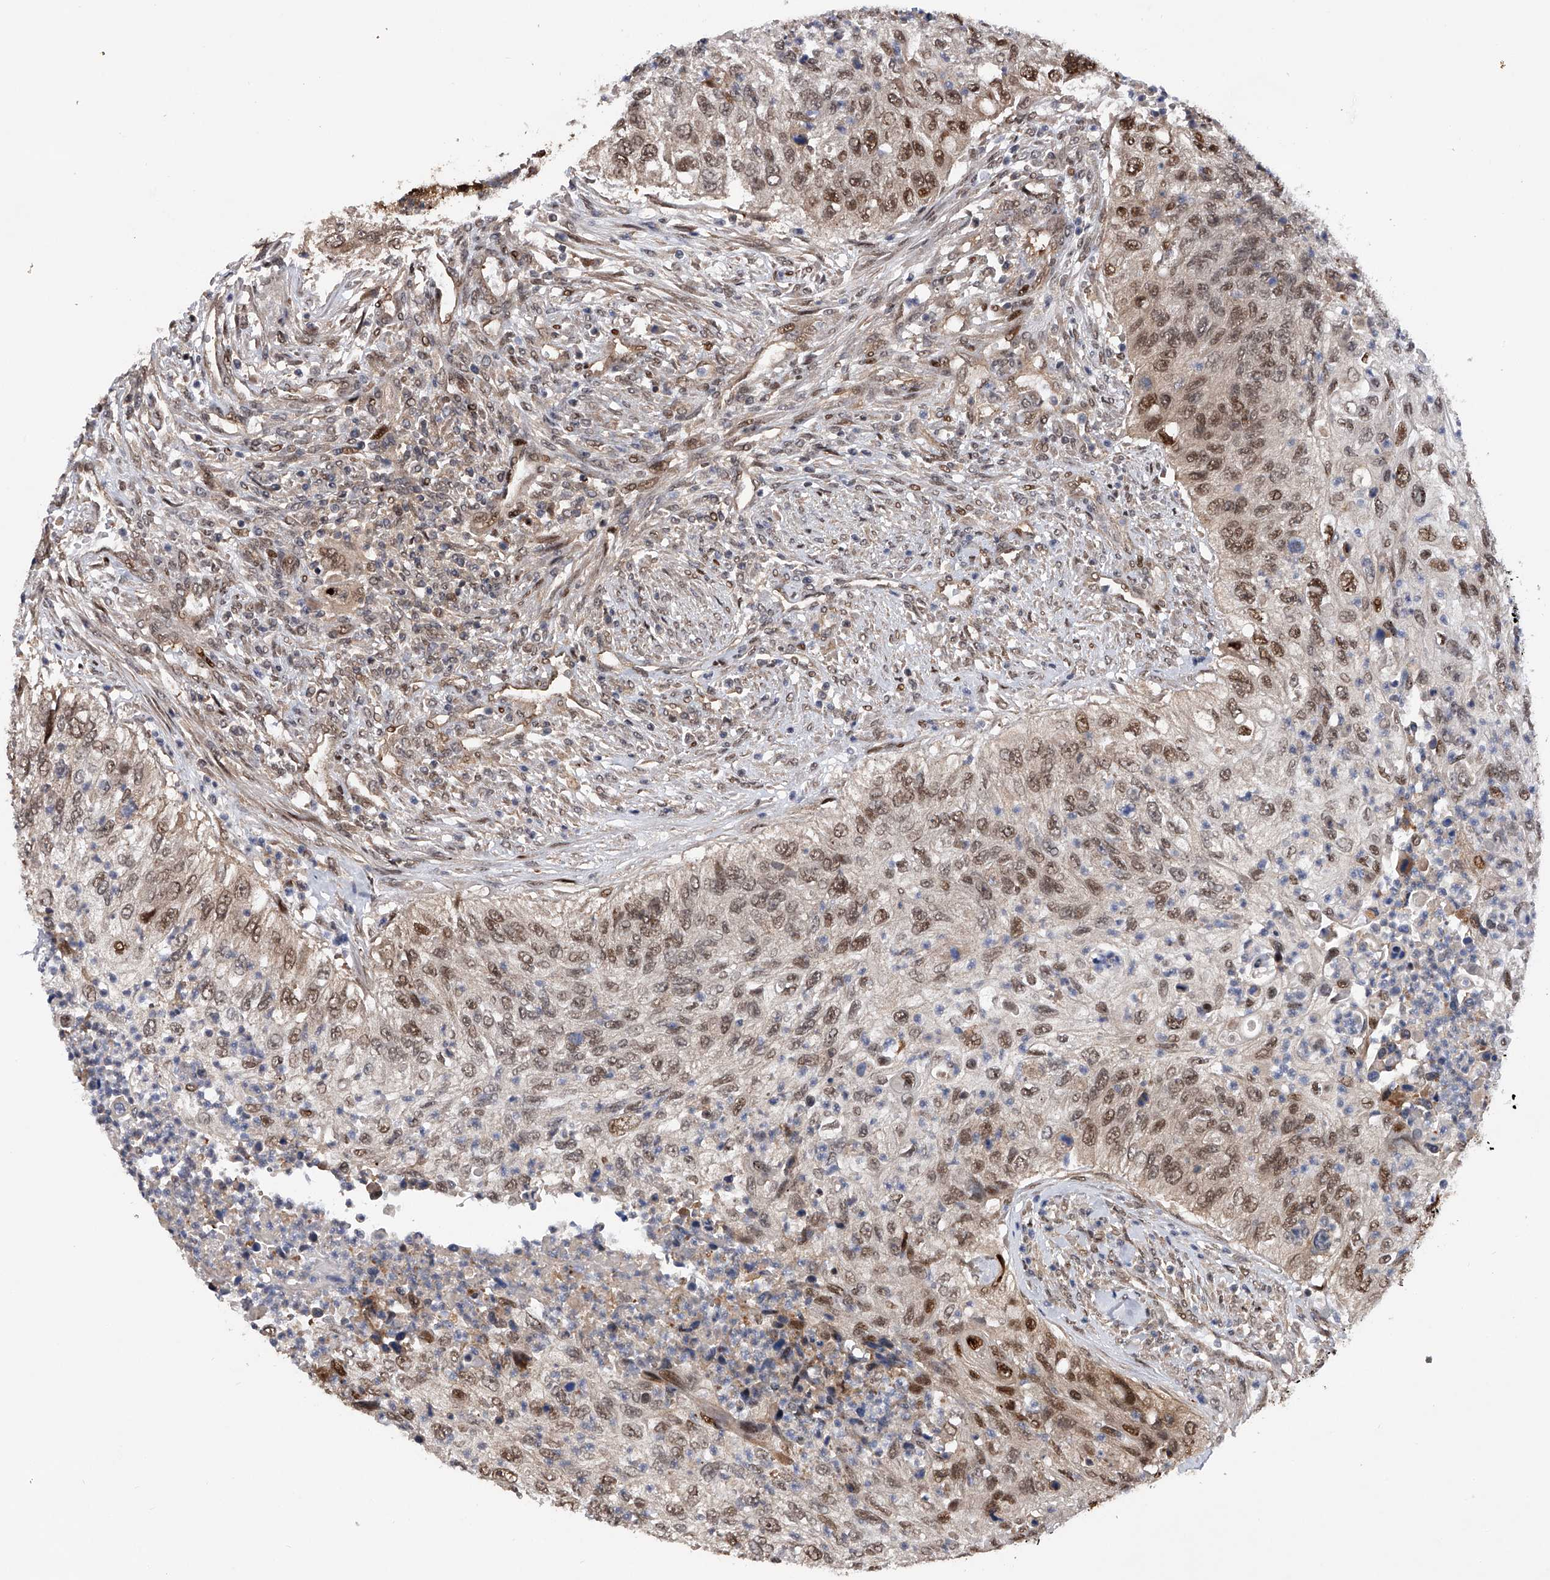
{"staining": {"intensity": "moderate", "quantity": ">75%", "location": "nuclear"}, "tissue": "urothelial cancer", "cell_type": "Tumor cells", "image_type": "cancer", "snomed": [{"axis": "morphology", "description": "Urothelial carcinoma, High grade"}, {"axis": "topography", "description": "Urinary bladder"}], "caption": "Immunohistochemistry (DAB) staining of human urothelial cancer demonstrates moderate nuclear protein expression in about >75% of tumor cells. The staining is performed using DAB brown chromogen to label protein expression. The nuclei are counter-stained blue using hematoxylin.", "gene": "RWDD2A", "patient": {"sex": "female", "age": 60}}